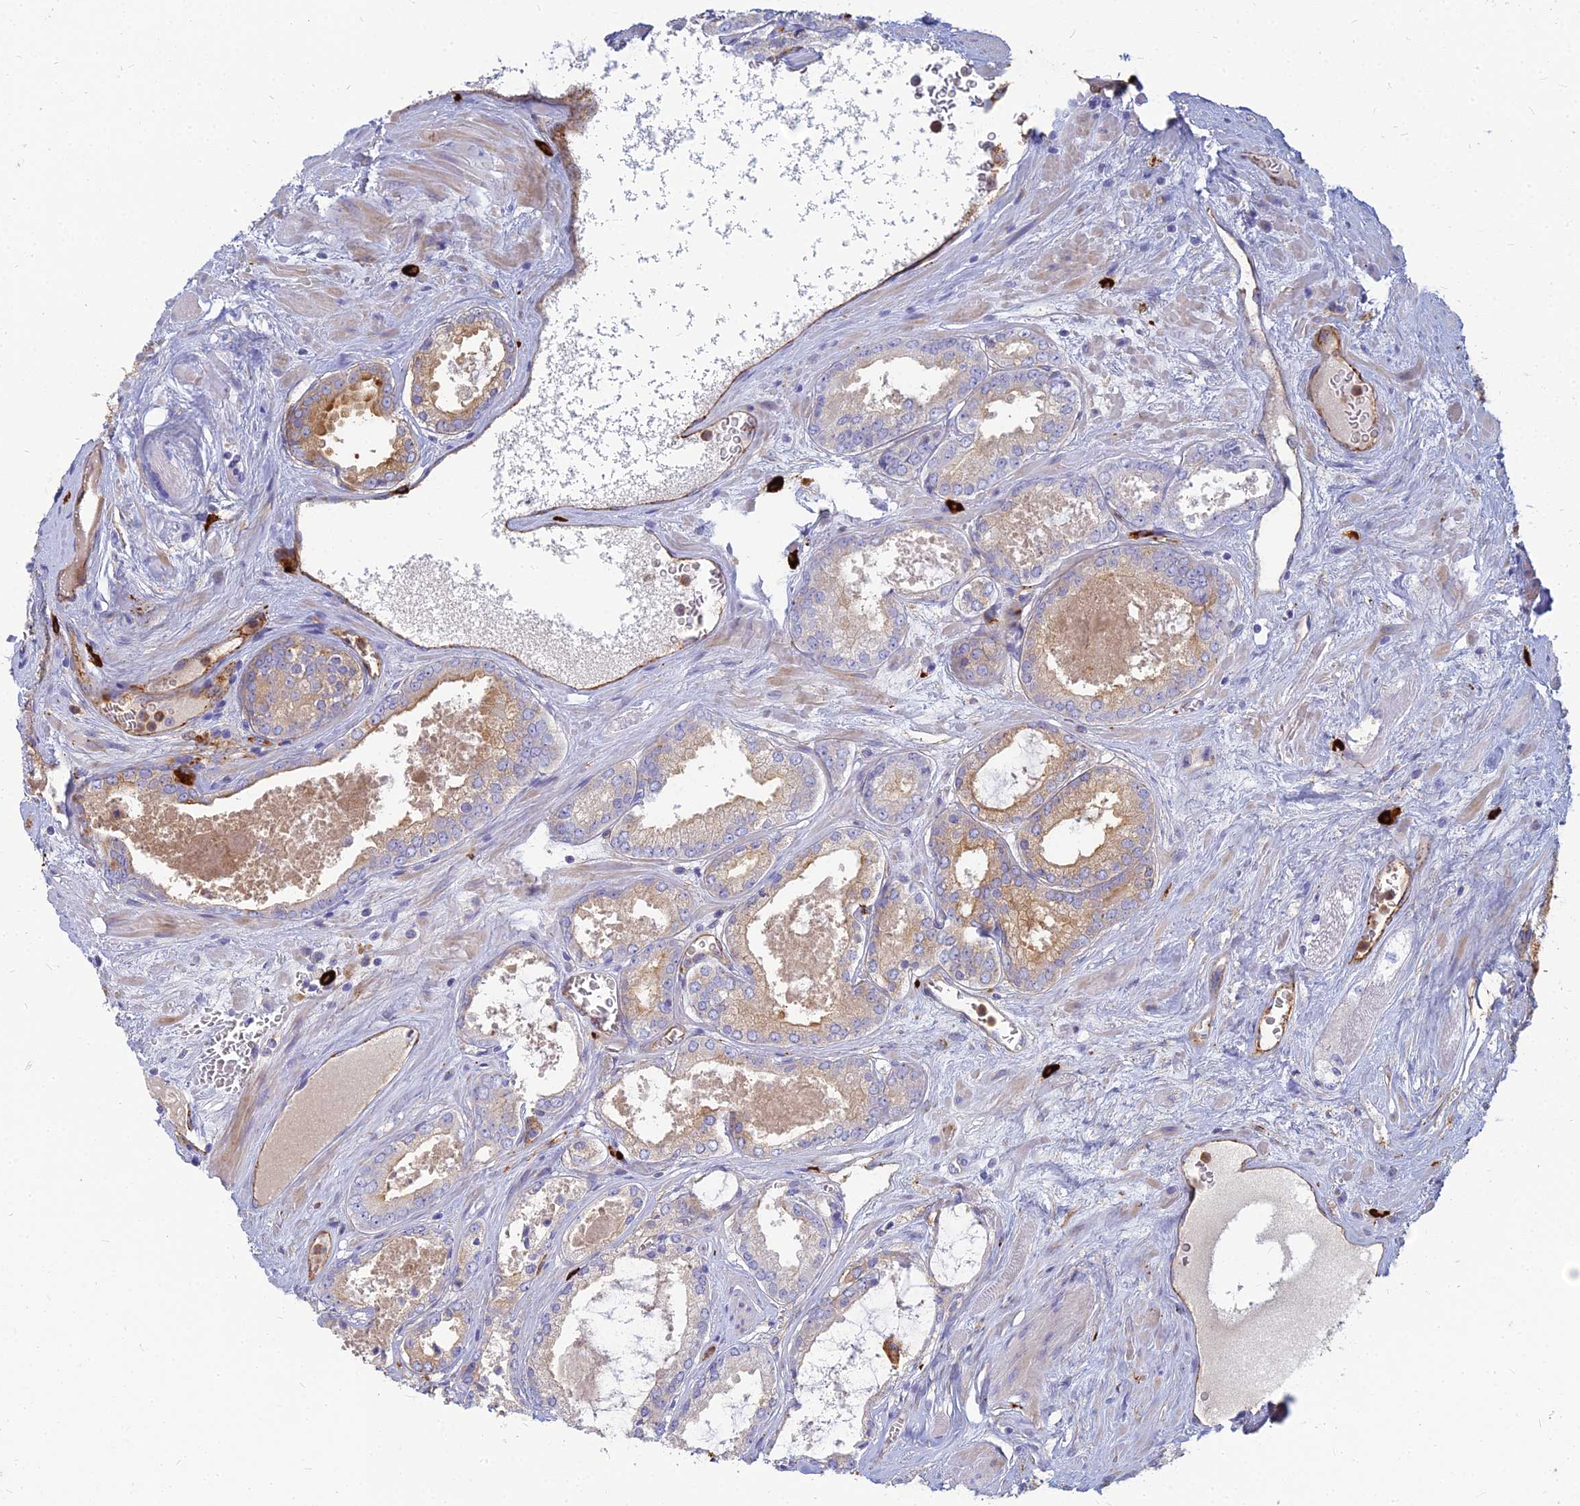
{"staining": {"intensity": "moderate", "quantity": ">75%", "location": "cytoplasmic/membranous"}, "tissue": "prostate cancer", "cell_type": "Tumor cells", "image_type": "cancer", "snomed": [{"axis": "morphology", "description": "Adenocarcinoma, Low grade"}, {"axis": "topography", "description": "Prostate"}], "caption": "High-power microscopy captured an immunohistochemistry photomicrograph of prostate cancer (low-grade adenocarcinoma), revealing moderate cytoplasmic/membranous positivity in approximately >75% of tumor cells.", "gene": "VAT1", "patient": {"sex": "male", "age": 68}}